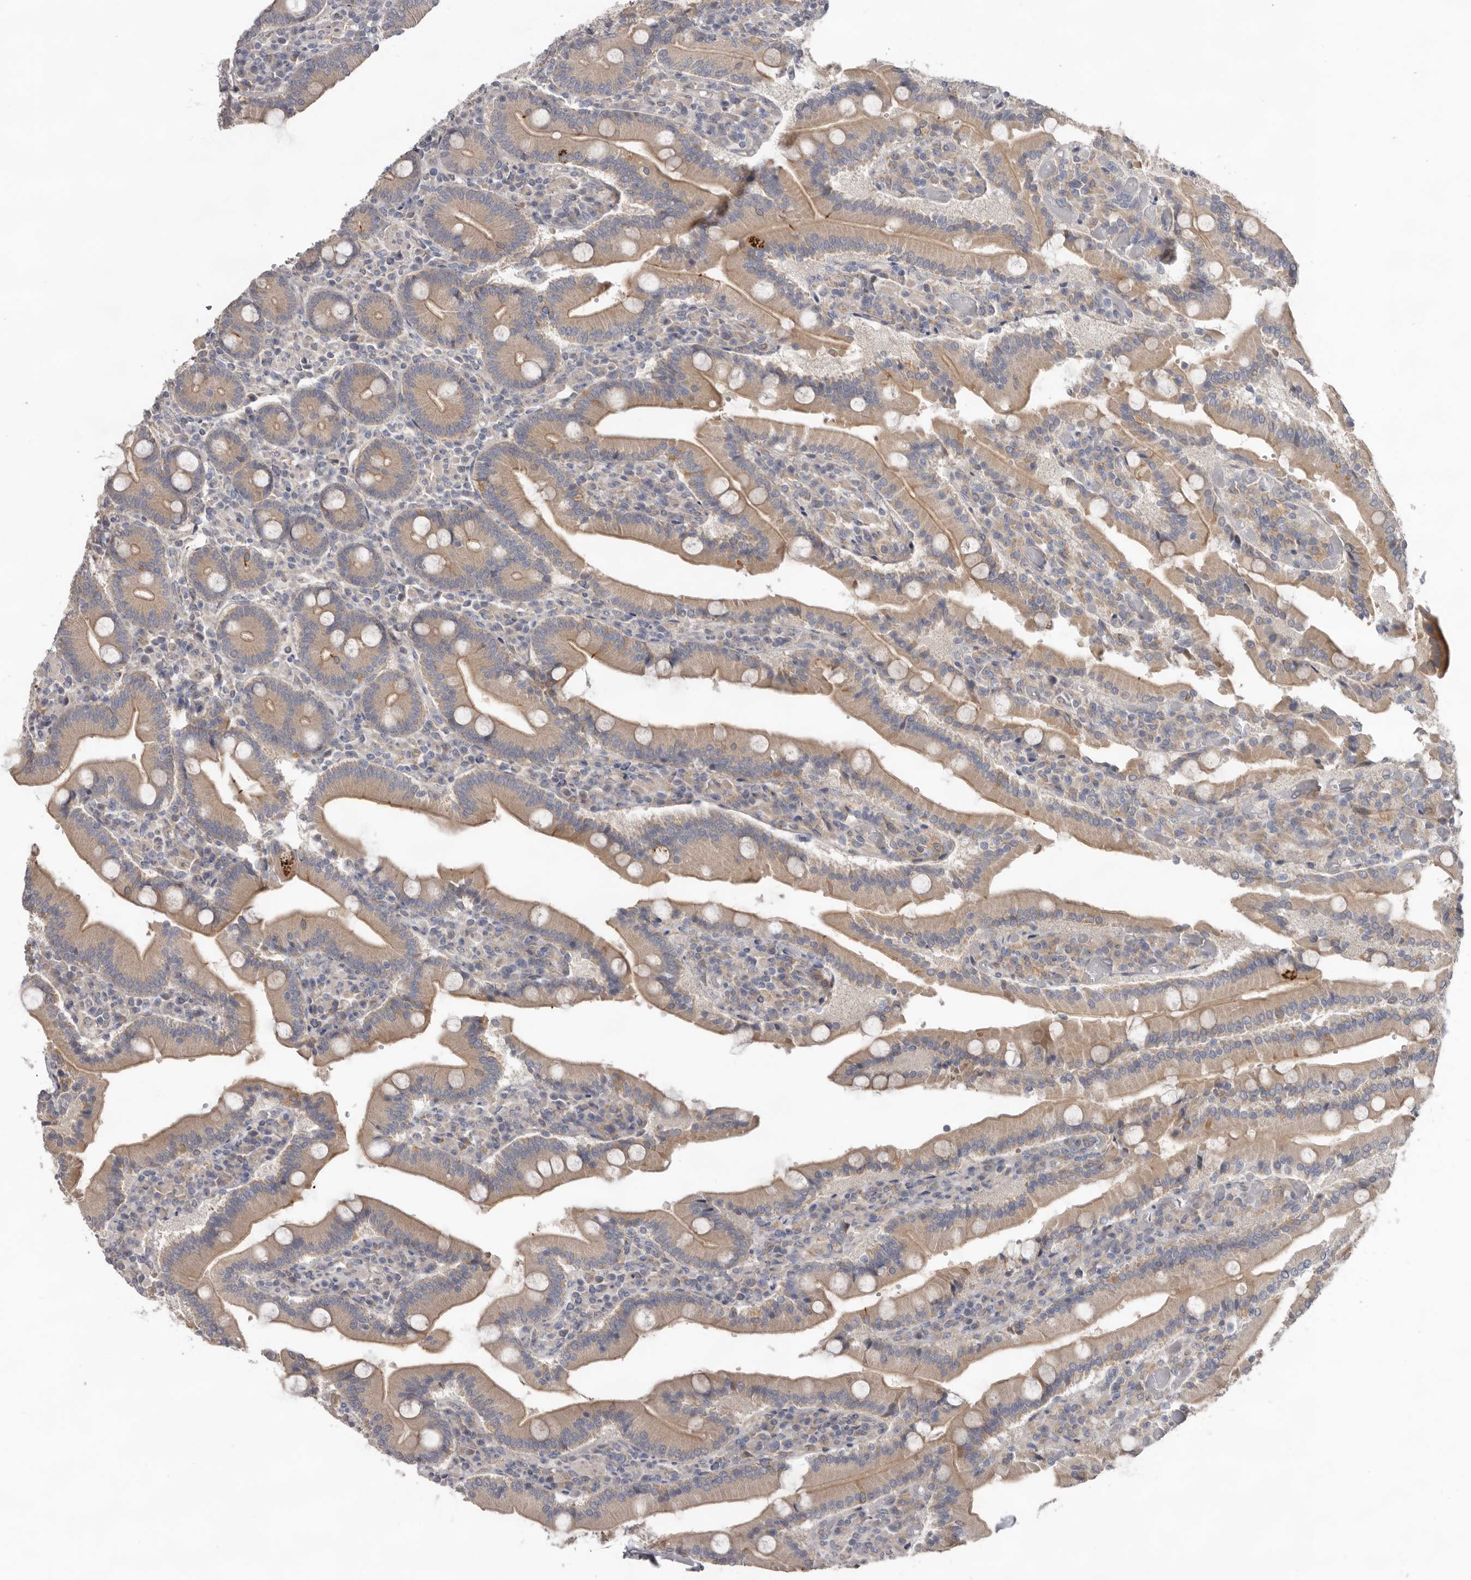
{"staining": {"intensity": "moderate", "quantity": ">75%", "location": "cytoplasmic/membranous"}, "tissue": "duodenum", "cell_type": "Glandular cells", "image_type": "normal", "snomed": [{"axis": "morphology", "description": "Normal tissue, NOS"}, {"axis": "topography", "description": "Duodenum"}], "caption": "Benign duodenum demonstrates moderate cytoplasmic/membranous positivity in about >75% of glandular cells, visualized by immunohistochemistry. (DAB (3,3'-diaminobenzidine) = brown stain, brightfield microscopy at high magnification).", "gene": "HINT3", "patient": {"sex": "female", "age": 62}}